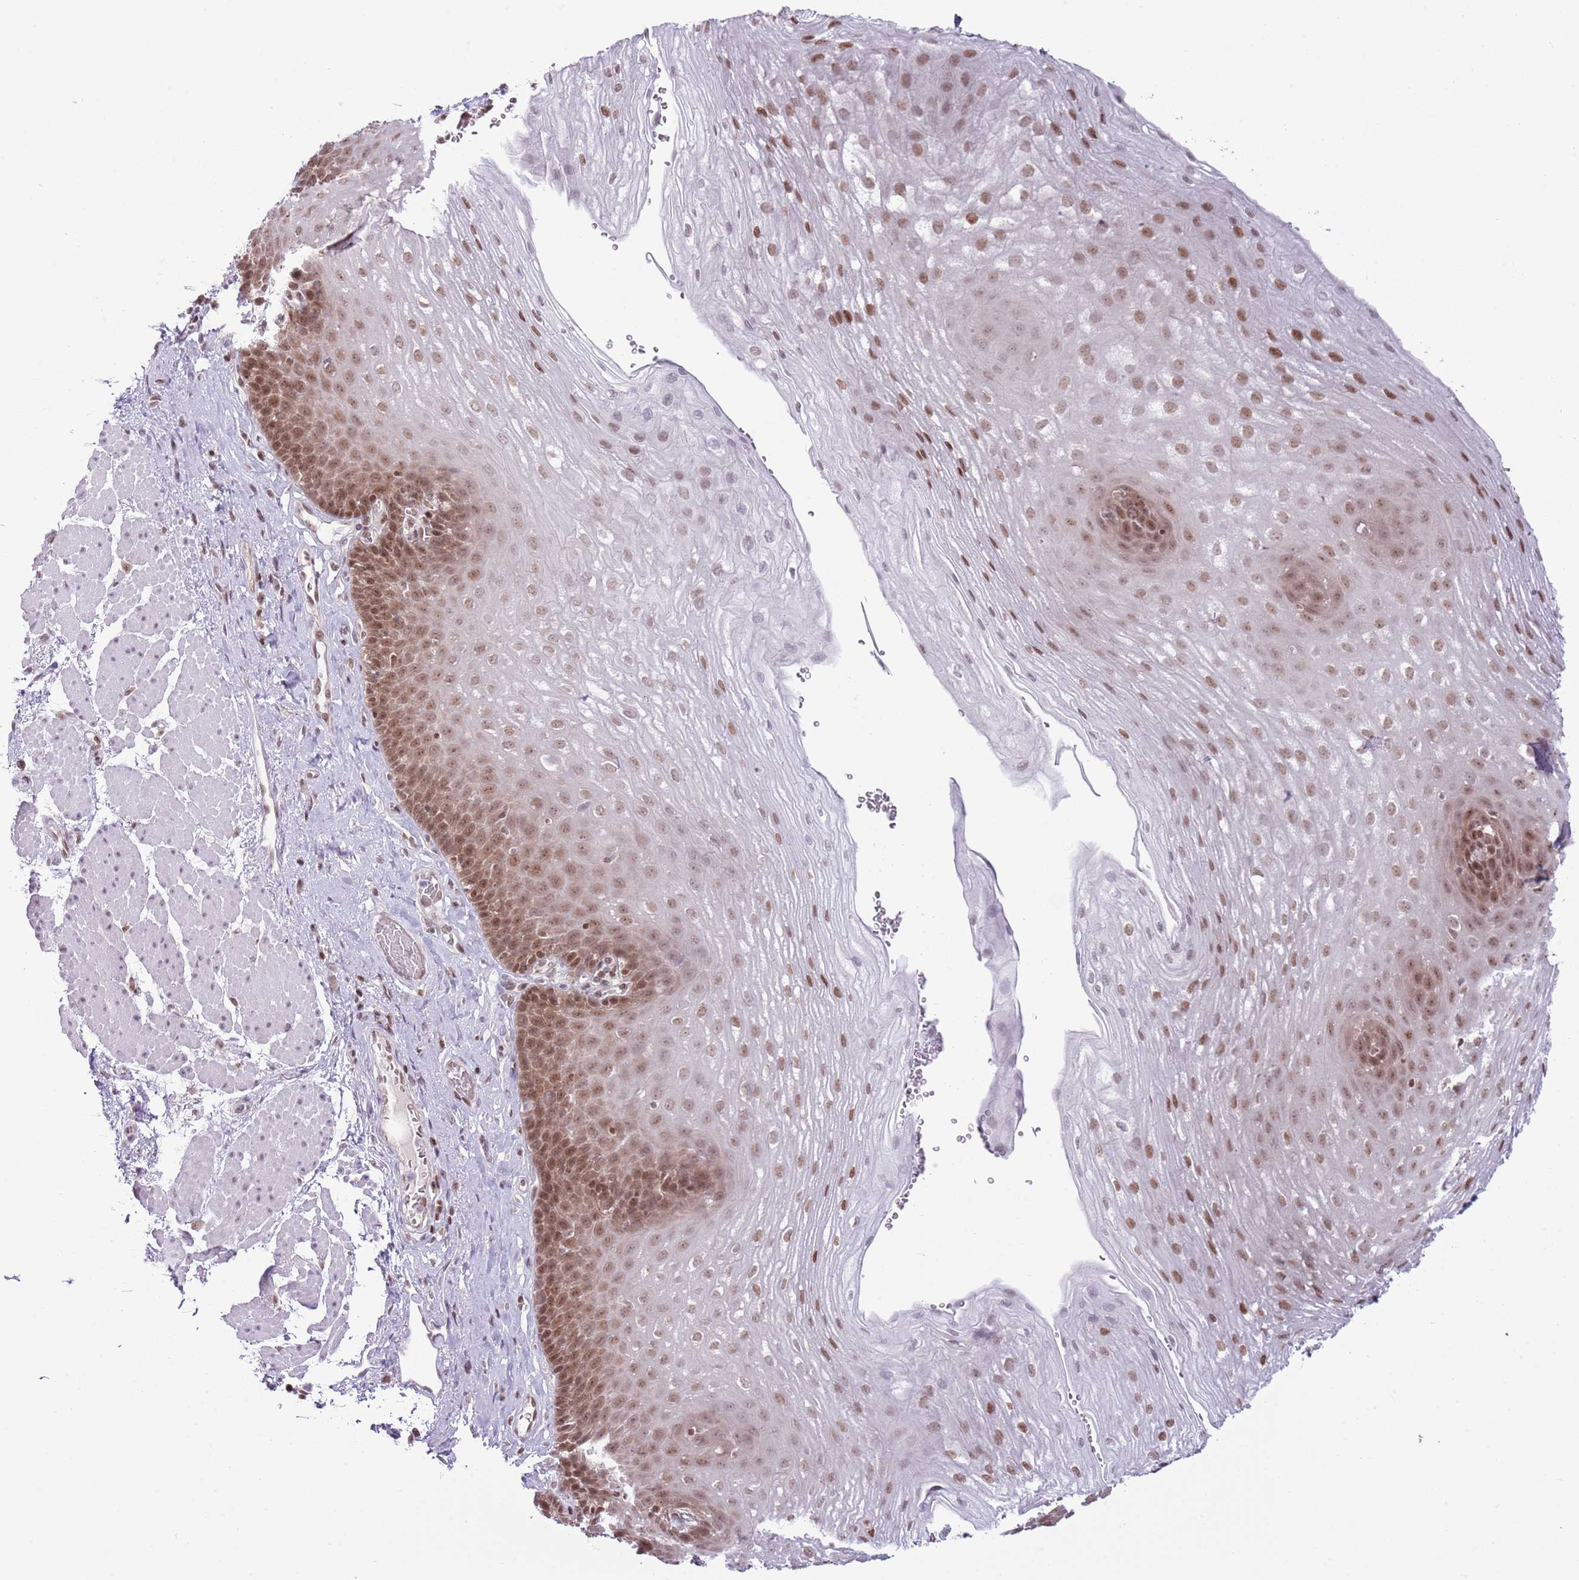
{"staining": {"intensity": "moderate", "quantity": ">75%", "location": "nuclear"}, "tissue": "esophagus", "cell_type": "Squamous epithelial cells", "image_type": "normal", "snomed": [{"axis": "morphology", "description": "Normal tissue, NOS"}, {"axis": "topography", "description": "Esophagus"}], "caption": "Squamous epithelial cells reveal medium levels of moderate nuclear positivity in approximately >75% of cells in benign human esophagus.", "gene": "SELENOH", "patient": {"sex": "female", "age": 66}}